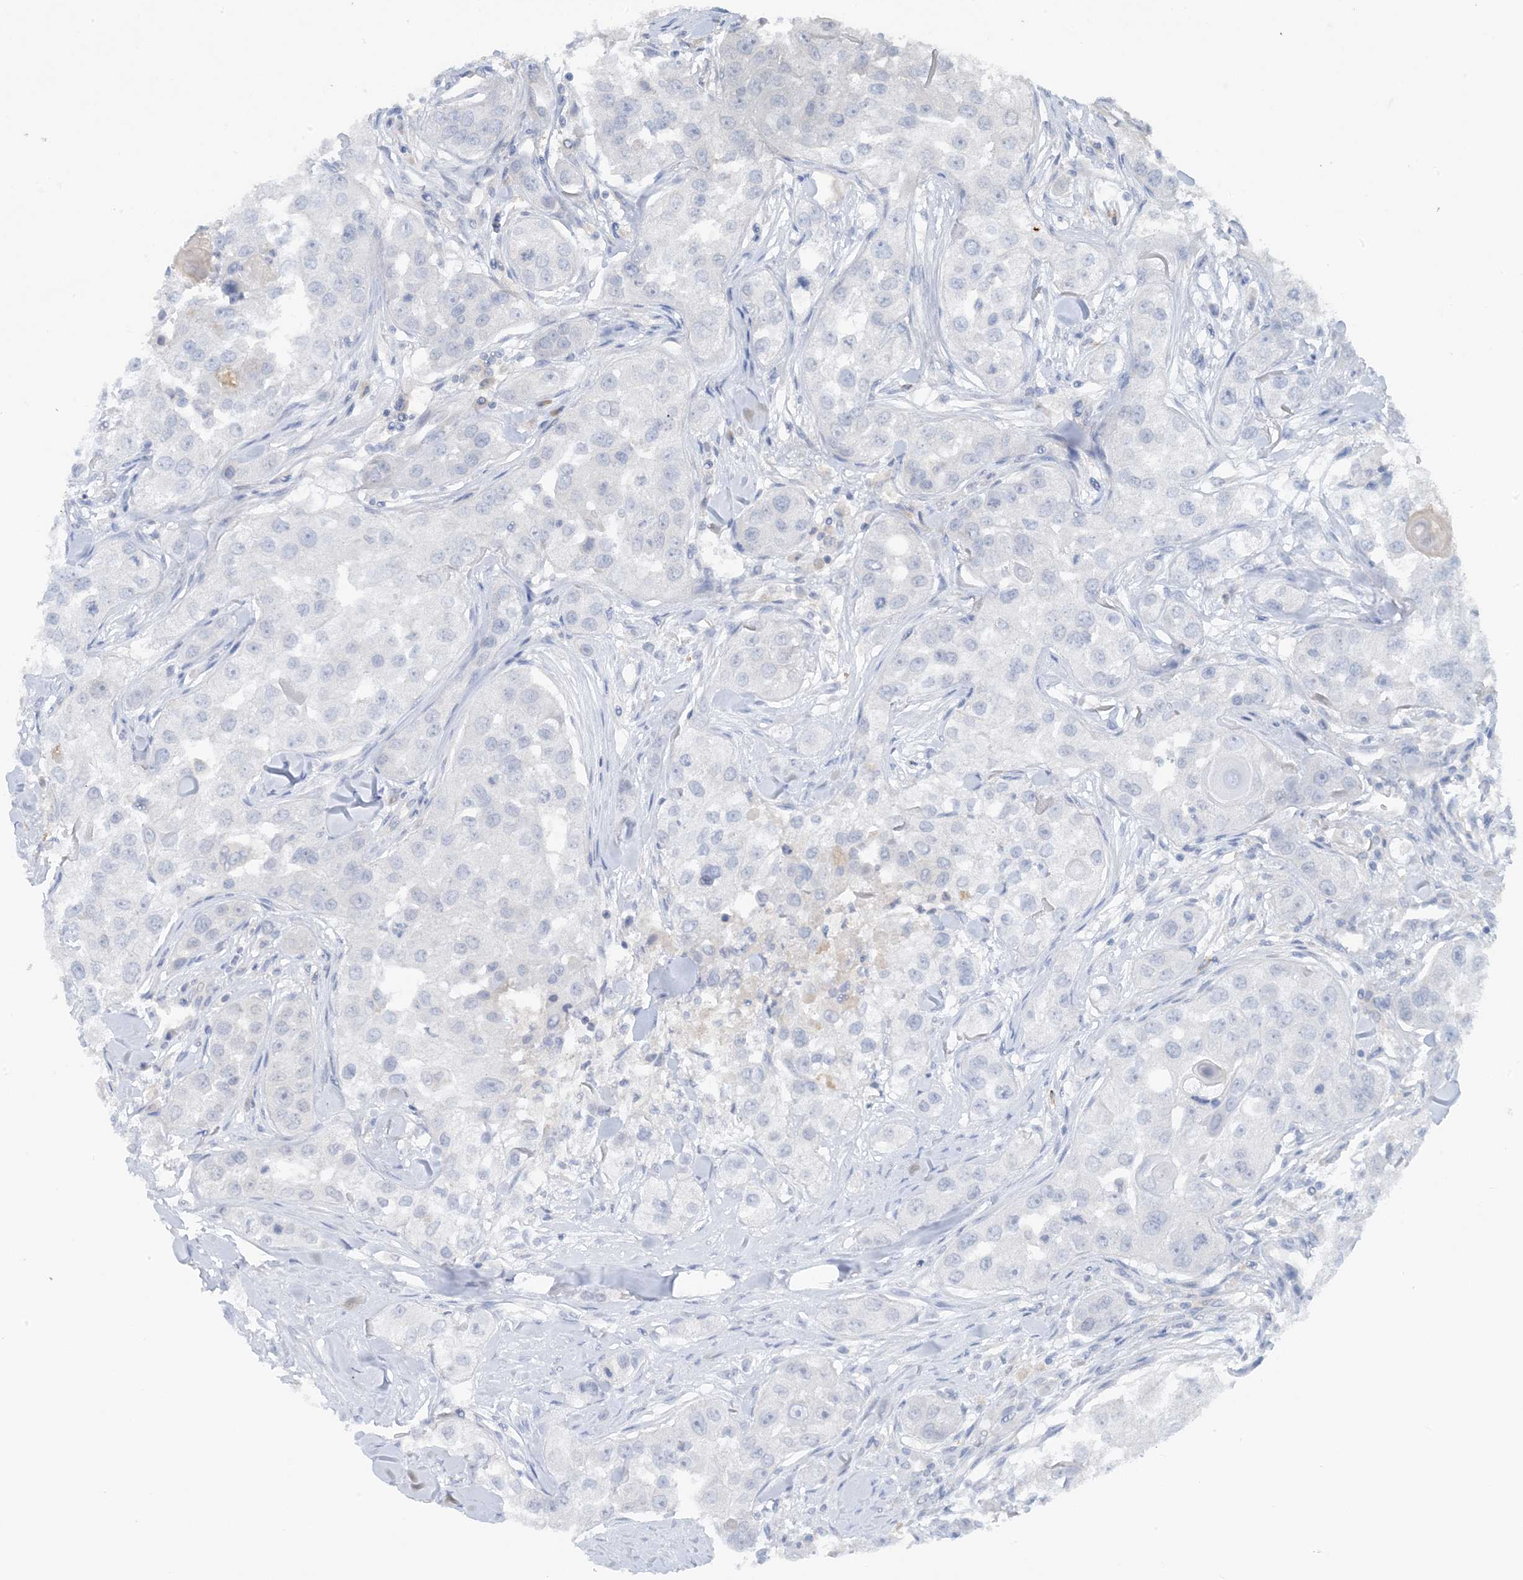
{"staining": {"intensity": "negative", "quantity": "none", "location": "none"}, "tissue": "head and neck cancer", "cell_type": "Tumor cells", "image_type": "cancer", "snomed": [{"axis": "morphology", "description": "Normal tissue, NOS"}, {"axis": "morphology", "description": "Squamous cell carcinoma, NOS"}, {"axis": "topography", "description": "Skeletal muscle"}, {"axis": "topography", "description": "Head-Neck"}], "caption": "This is an IHC micrograph of human head and neck cancer (squamous cell carcinoma). There is no positivity in tumor cells.", "gene": "ACYP2", "patient": {"sex": "male", "age": 51}}